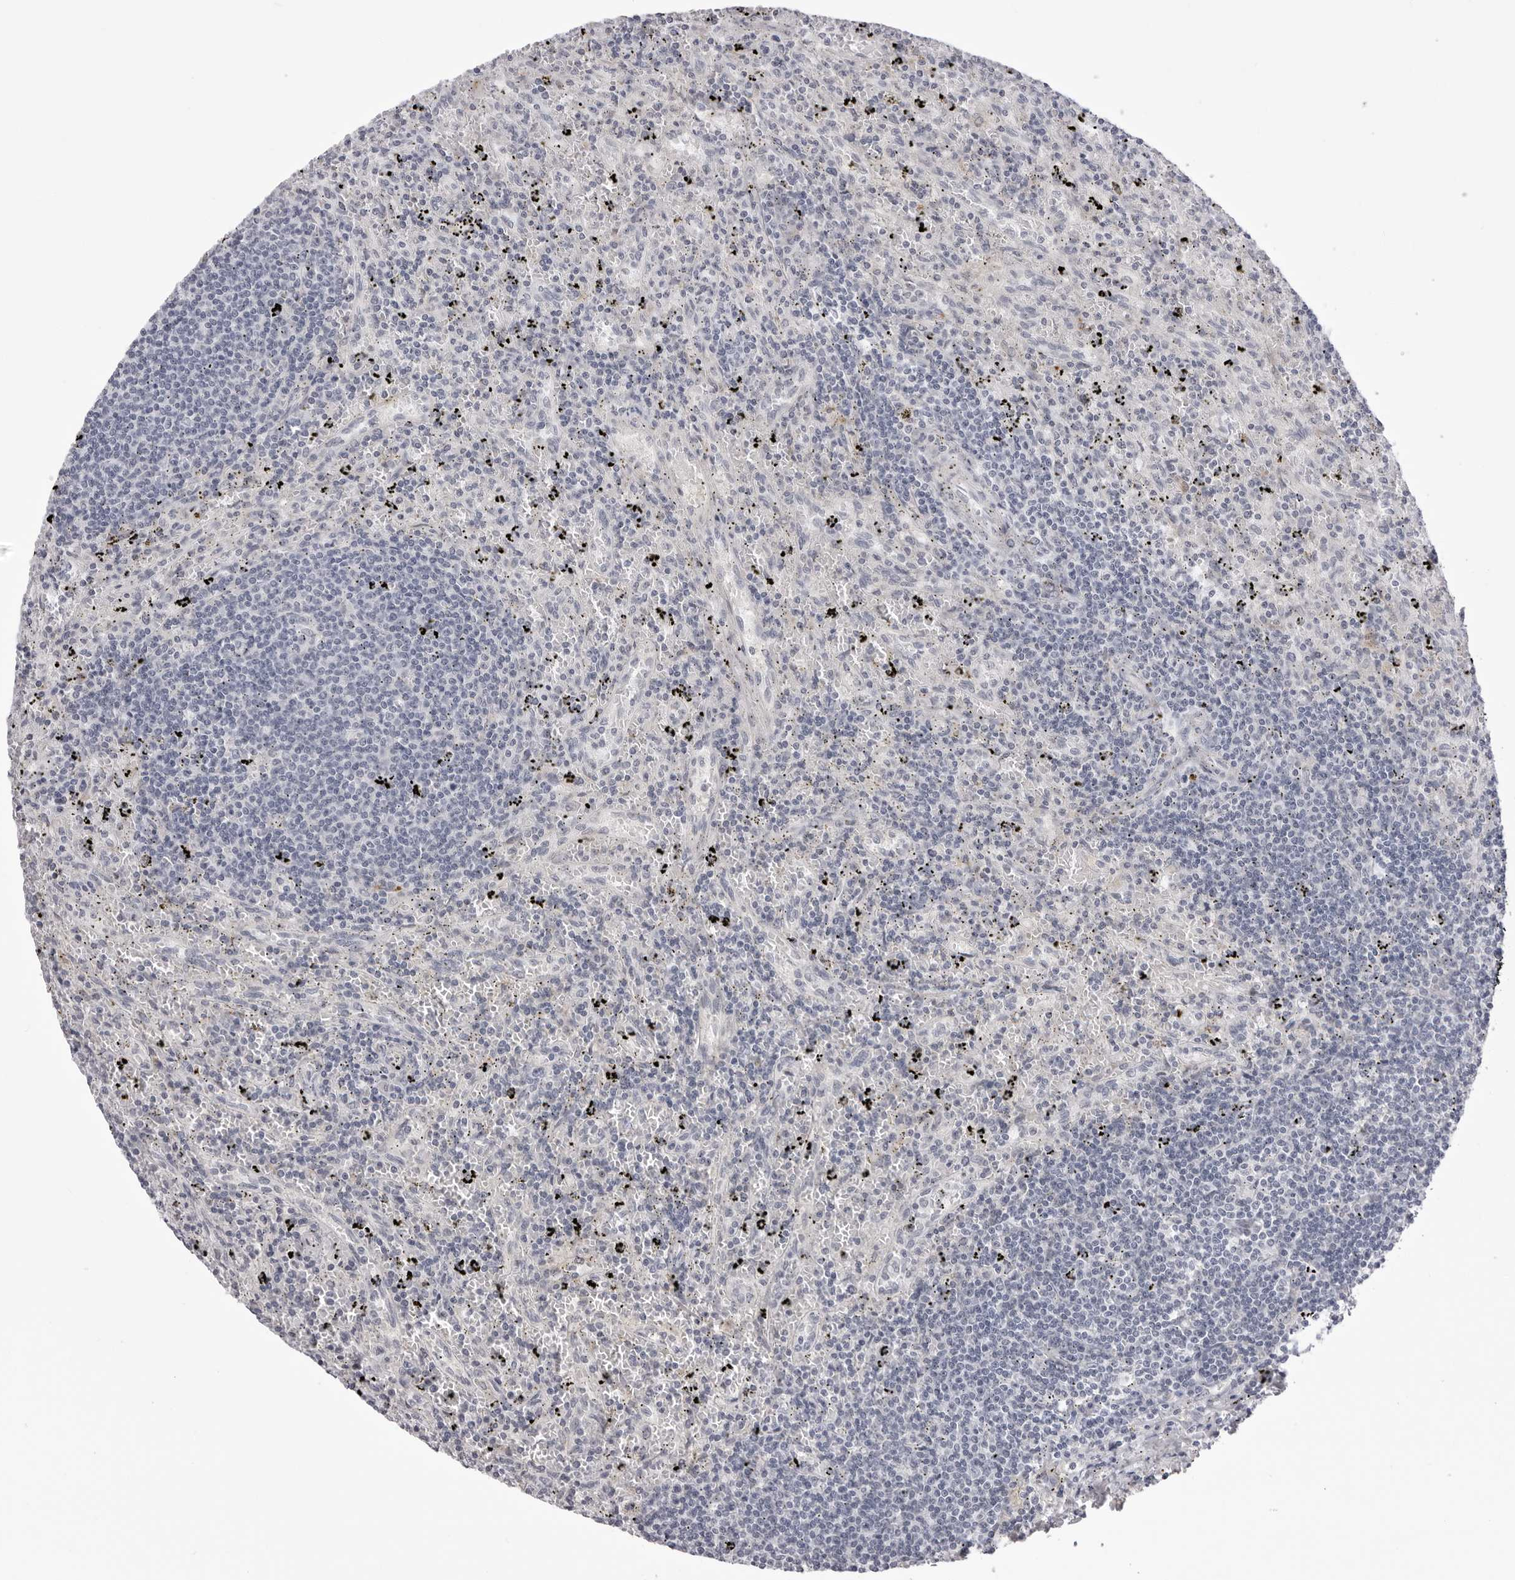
{"staining": {"intensity": "negative", "quantity": "none", "location": "none"}, "tissue": "lymphoma", "cell_type": "Tumor cells", "image_type": "cancer", "snomed": [{"axis": "morphology", "description": "Malignant lymphoma, non-Hodgkin's type, Low grade"}, {"axis": "topography", "description": "Spleen"}], "caption": "Protein analysis of malignant lymphoma, non-Hodgkin's type (low-grade) shows no significant positivity in tumor cells.", "gene": "SUGCT", "patient": {"sex": "male", "age": 76}}